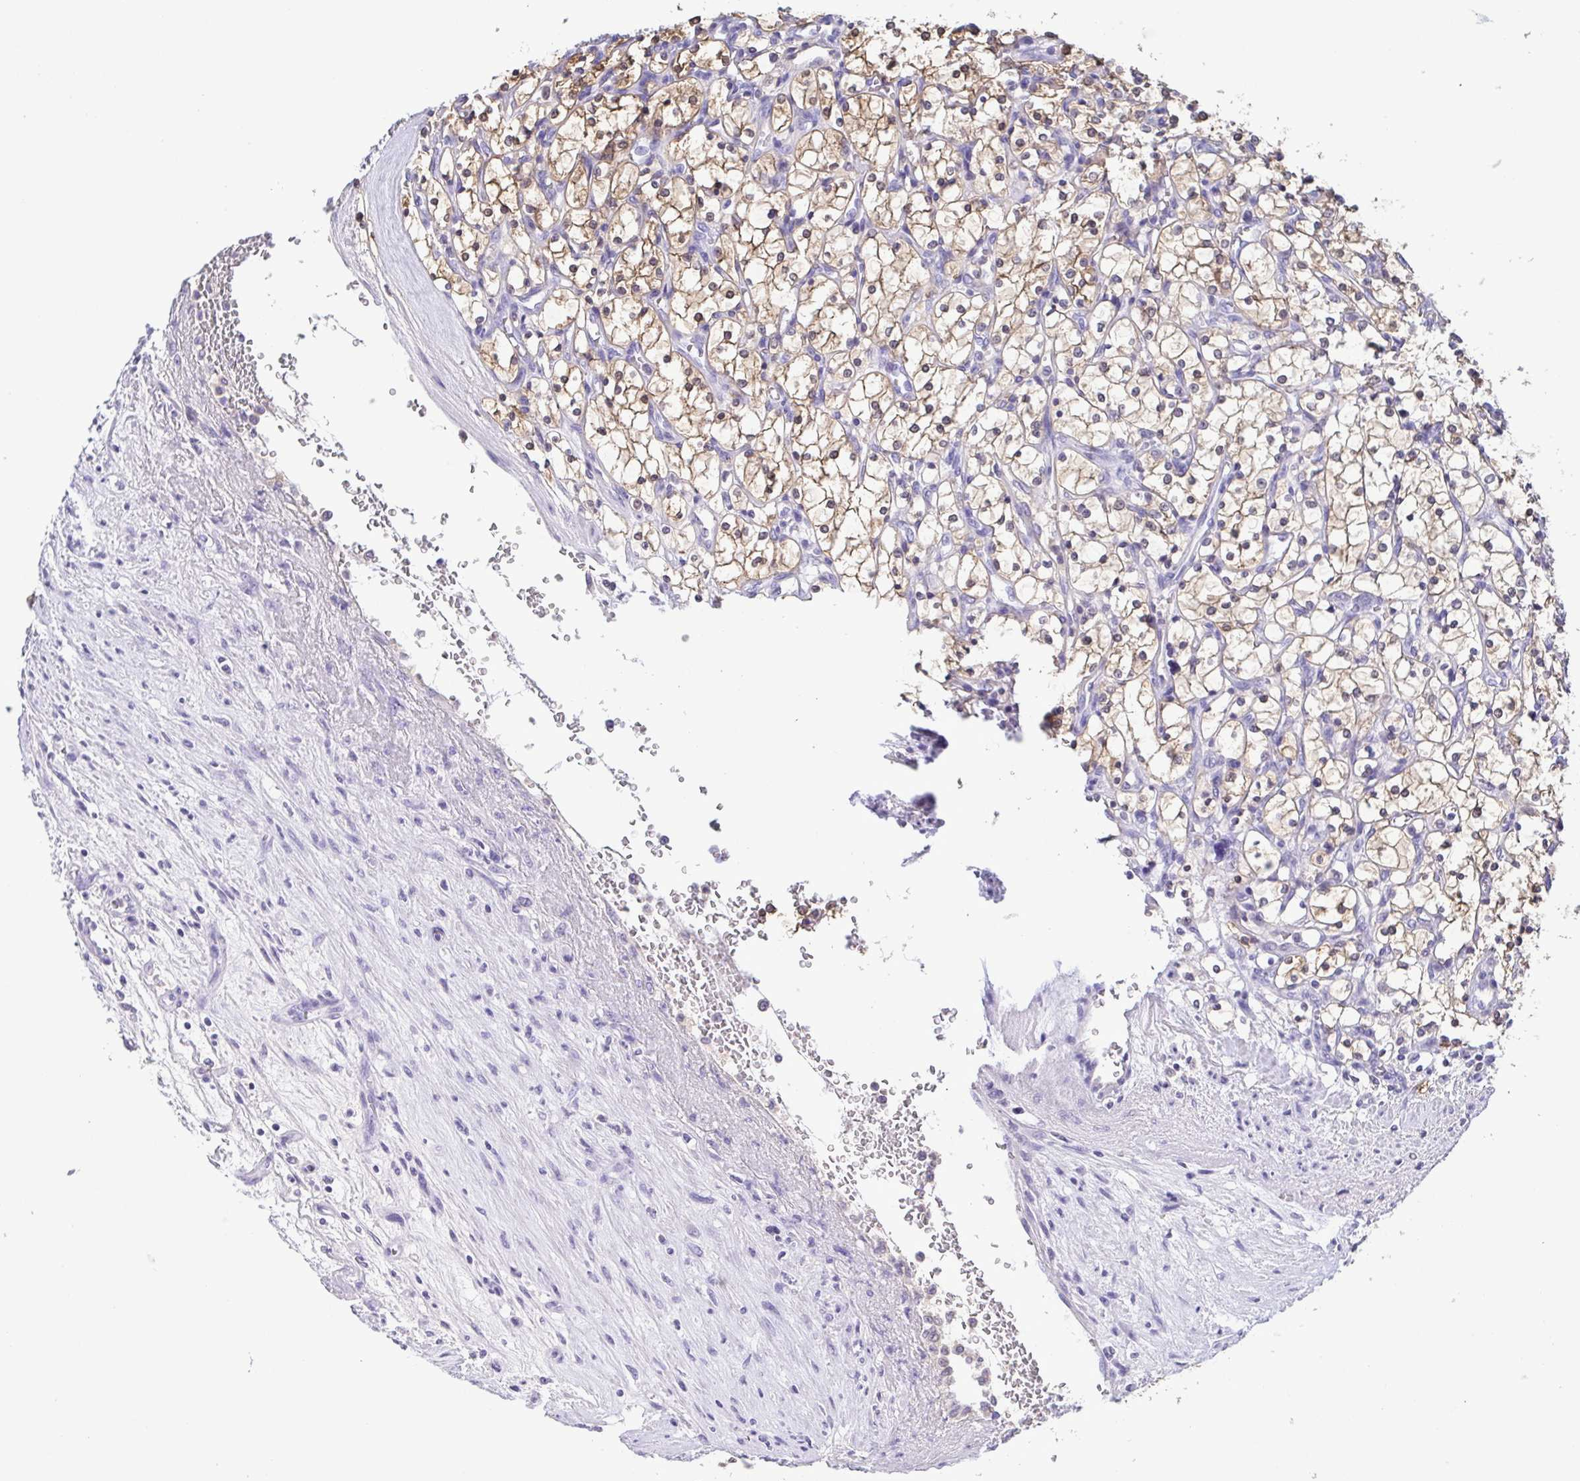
{"staining": {"intensity": "weak", "quantity": "25%-75%", "location": "cytoplasmic/membranous"}, "tissue": "renal cancer", "cell_type": "Tumor cells", "image_type": "cancer", "snomed": [{"axis": "morphology", "description": "Adenocarcinoma, NOS"}, {"axis": "topography", "description": "Kidney"}], "caption": "Approximately 25%-75% of tumor cells in renal cancer (adenocarcinoma) display weak cytoplasmic/membranous protein staining as visualized by brown immunohistochemical staining.", "gene": "LDHC", "patient": {"sex": "female", "age": 69}}